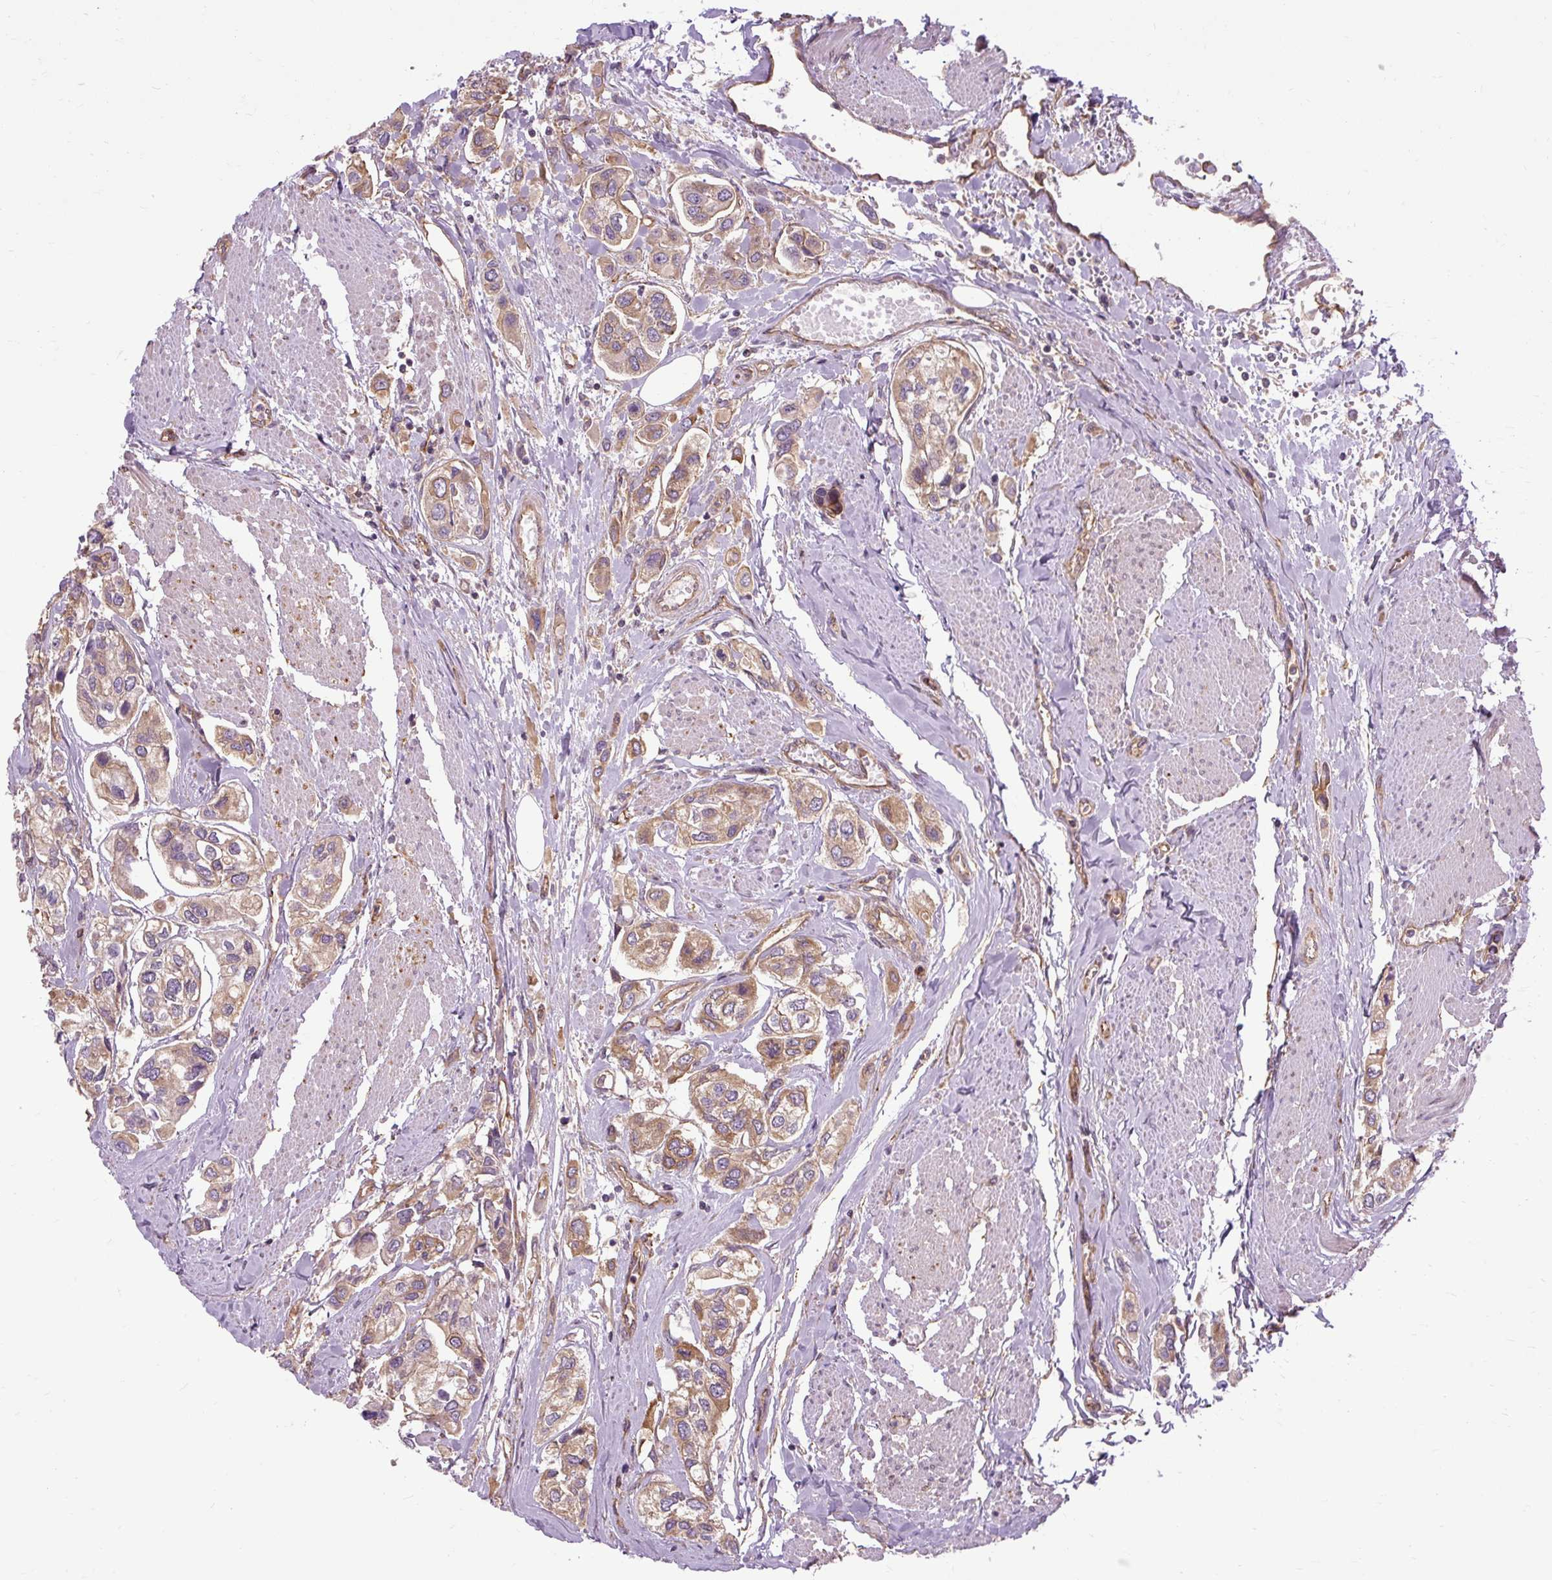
{"staining": {"intensity": "moderate", "quantity": "25%-75%", "location": "cytoplasmic/membranous"}, "tissue": "urothelial cancer", "cell_type": "Tumor cells", "image_type": "cancer", "snomed": [{"axis": "morphology", "description": "Urothelial carcinoma, High grade"}, {"axis": "topography", "description": "Urinary bladder"}], "caption": "Urothelial cancer stained with DAB immunohistochemistry (IHC) exhibits medium levels of moderate cytoplasmic/membranous positivity in about 25%-75% of tumor cells.", "gene": "CCDC93", "patient": {"sex": "male", "age": 67}}